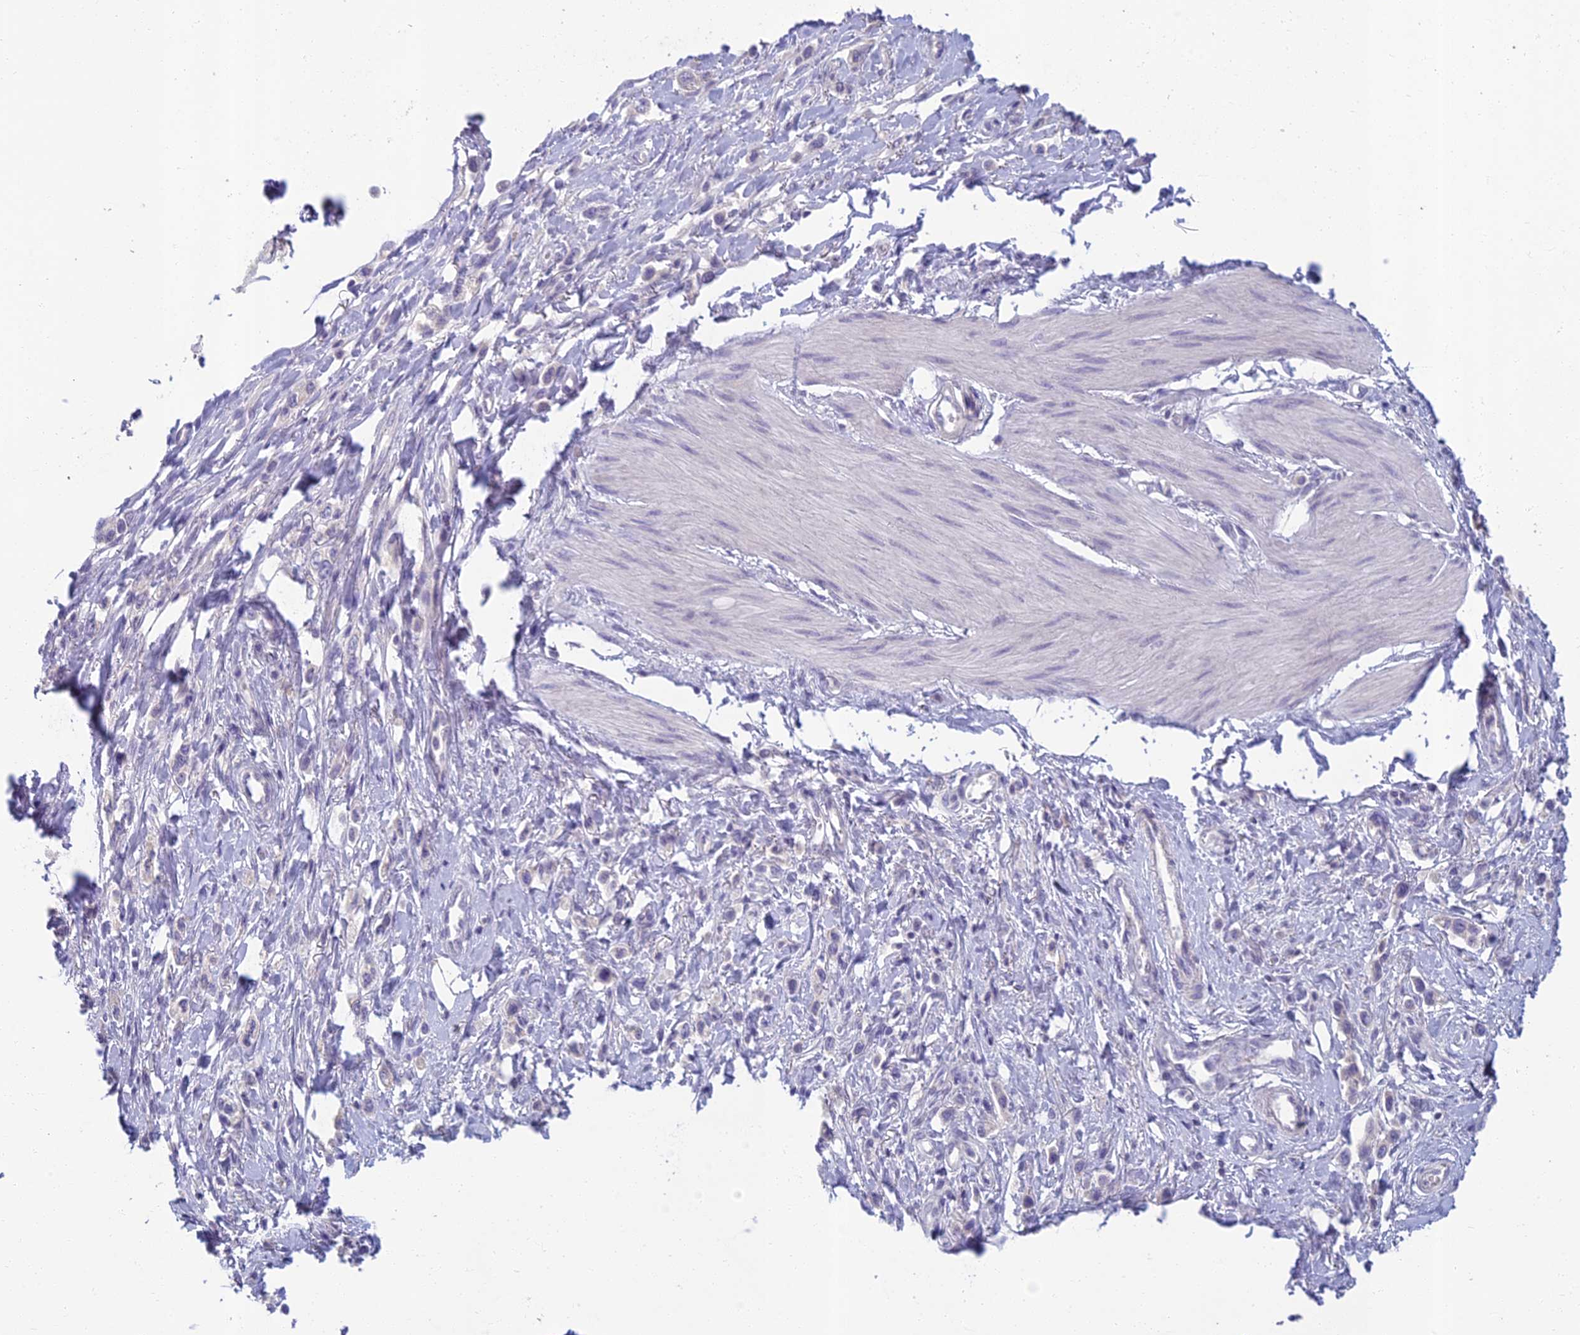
{"staining": {"intensity": "negative", "quantity": "none", "location": "none"}, "tissue": "stomach cancer", "cell_type": "Tumor cells", "image_type": "cancer", "snomed": [{"axis": "morphology", "description": "Adenocarcinoma, NOS"}, {"axis": "topography", "description": "Stomach"}], "caption": "A histopathology image of human stomach adenocarcinoma is negative for staining in tumor cells. (DAB immunohistochemistry visualized using brightfield microscopy, high magnification).", "gene": "SLC25A41", "patient": {"sex": "female", "age": 65}}